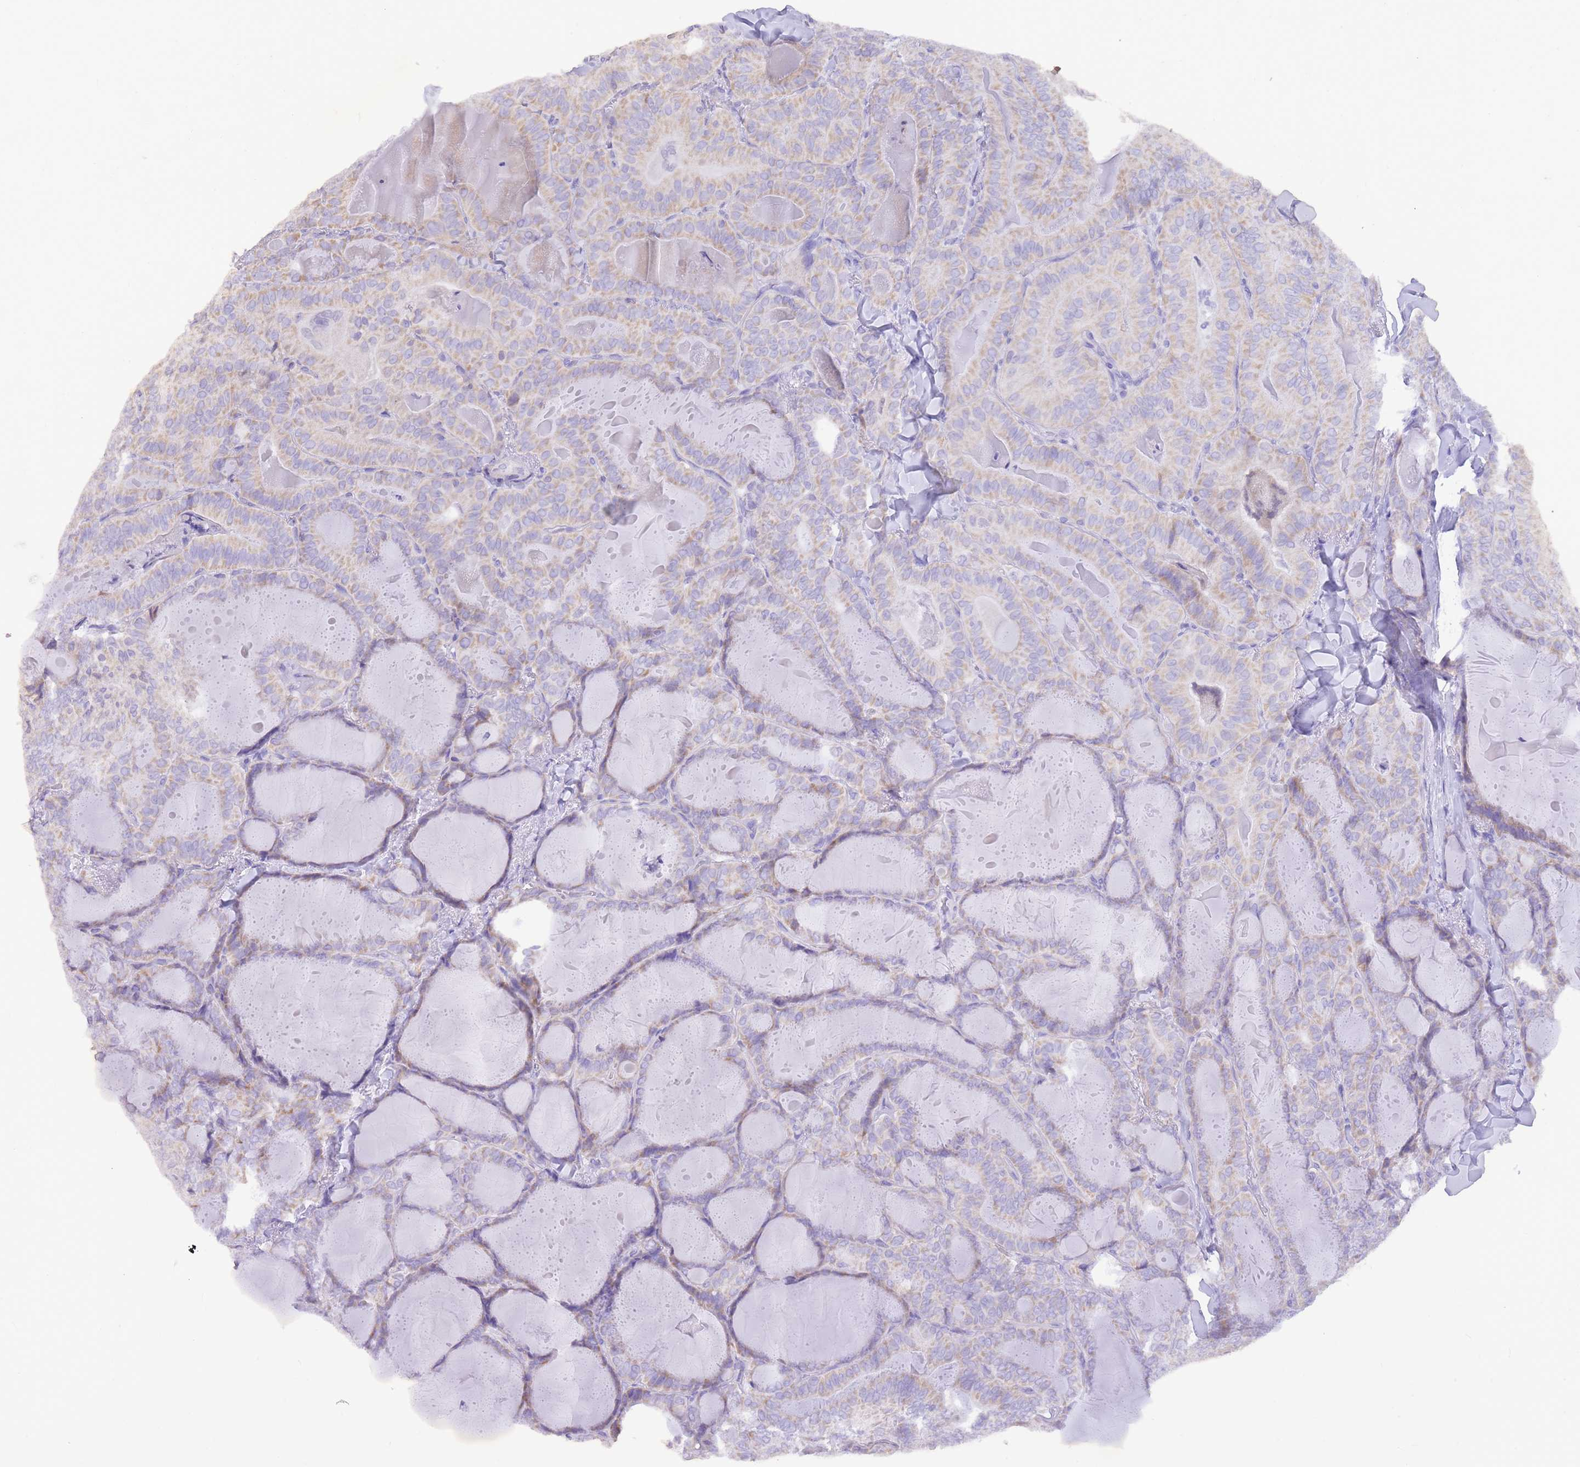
{"staining": {"intensity": "weak", "quantity": "25%-75%", "location": "cytoplasmic/membranous"}, "tissue": "thyroid cancer", "cell_type": "Tumor cells", "image_type": "cancer", "snomed": [{"axis": "morphology", "description": "Papillary adenocarcinoma, NOS"}, {"axis": "topography", "description": "Thyroid gland"}], "caption": "Thyroid cancer was stained to show a protein in brown. There is low levels of weak cytoplasmic/membranous positivity in about 25%-75% of tumor cells.", "gene": "TOPAZ1", "patient": {"sex": "female", "age": 68}}